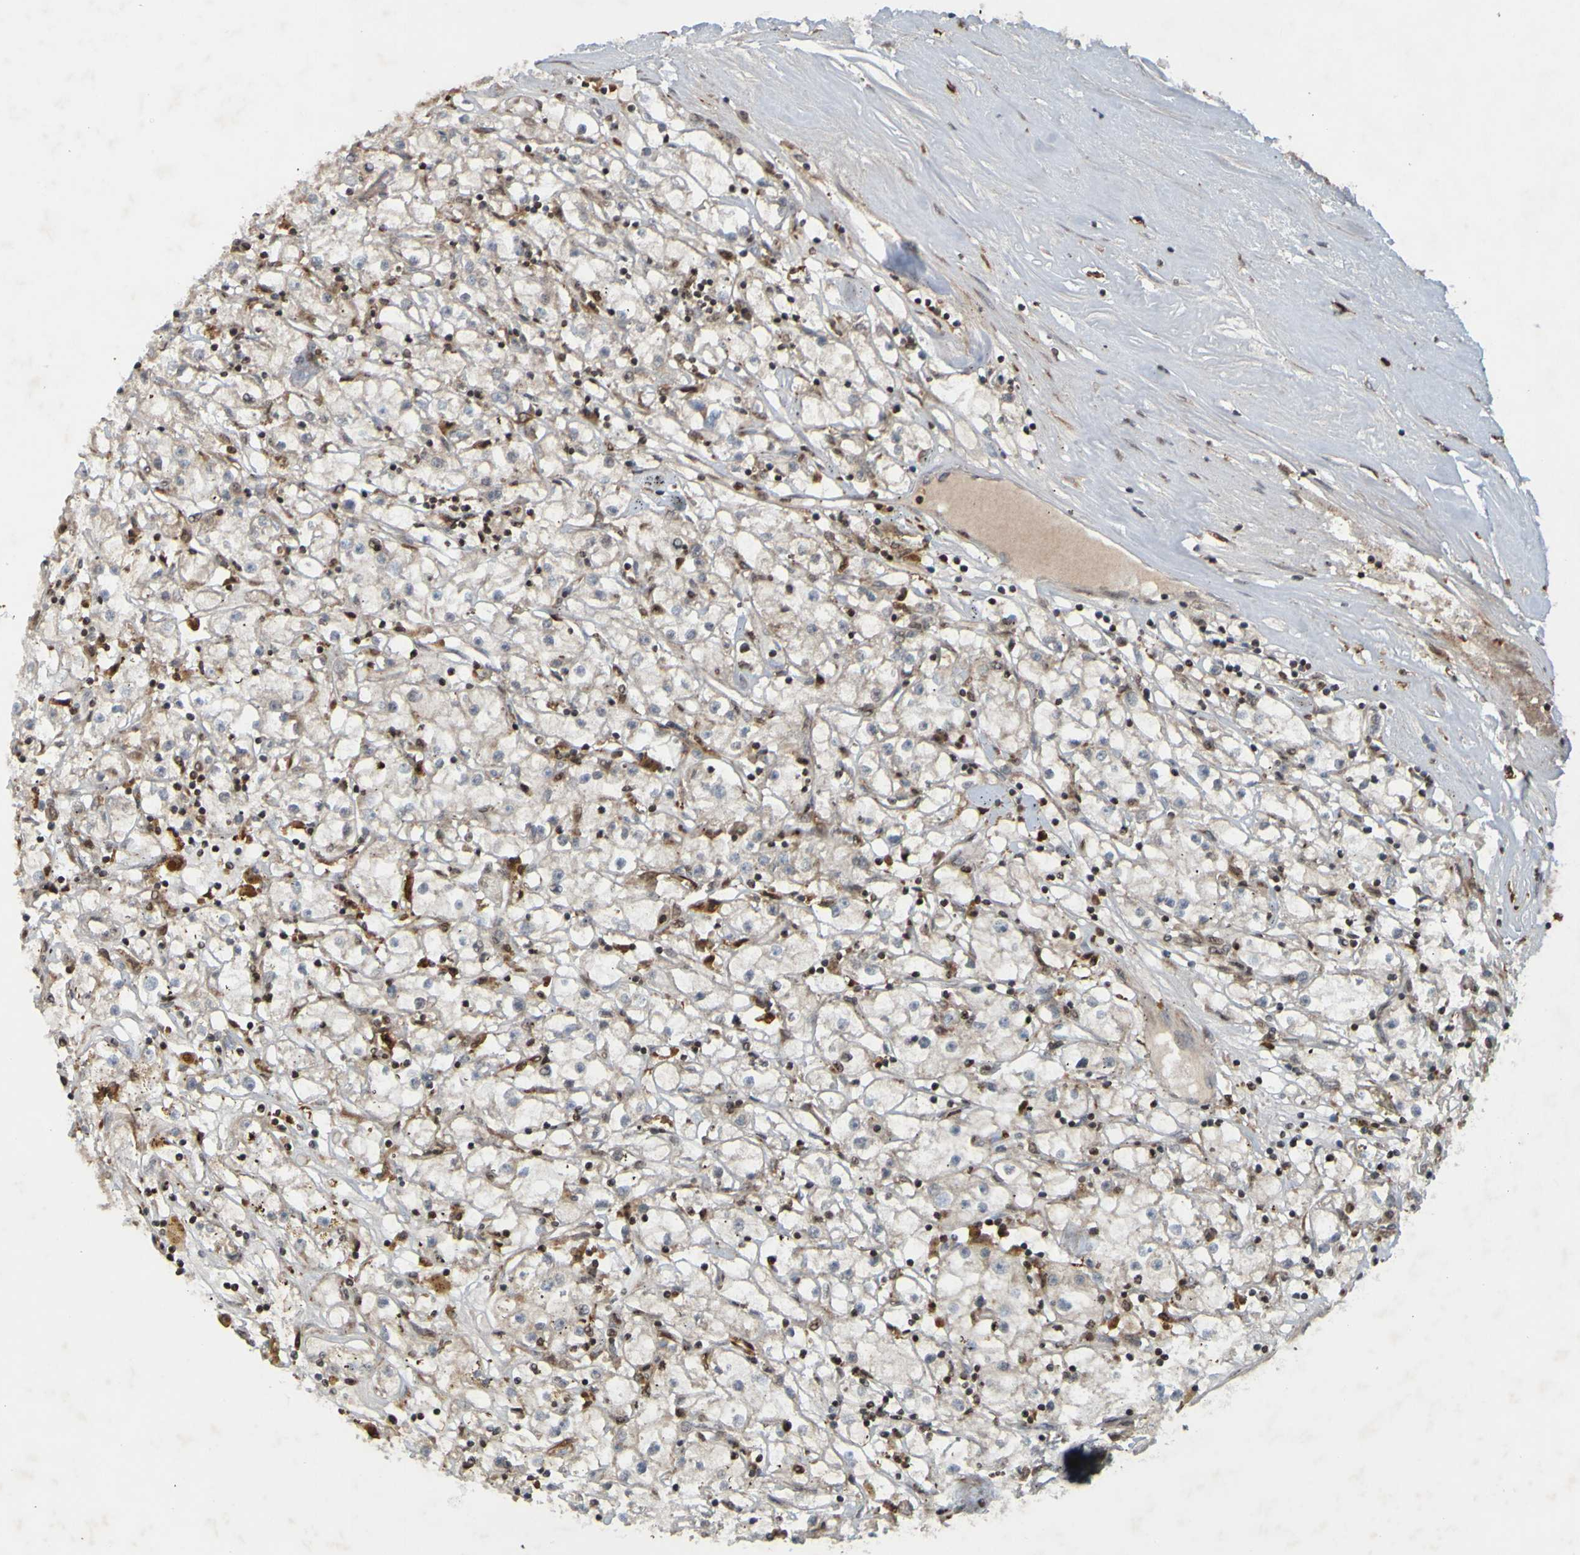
{"staining": {"intensity": "weak", "quantity": ">75%", "location": "cytoplasmic/membranous"}, "tissue": "renal cancer", "cell_type": "Tumor cells", "image_type": "cancer", "snomed": [{"axis": "morphology", "description": "Adenocarcinoma, NOS"}, {"axis": "topography", "description": "Kidney"}], "caption": "This image displays immunohistochemistry (IHC) staining of renal cancer (adenocarcinoma), with low weak cytoplasmic/membranous positivity in approximately >75% of tumor cells.", "gene": "GUCY1A1", "patient": {"sex": "male", "age": 56}}